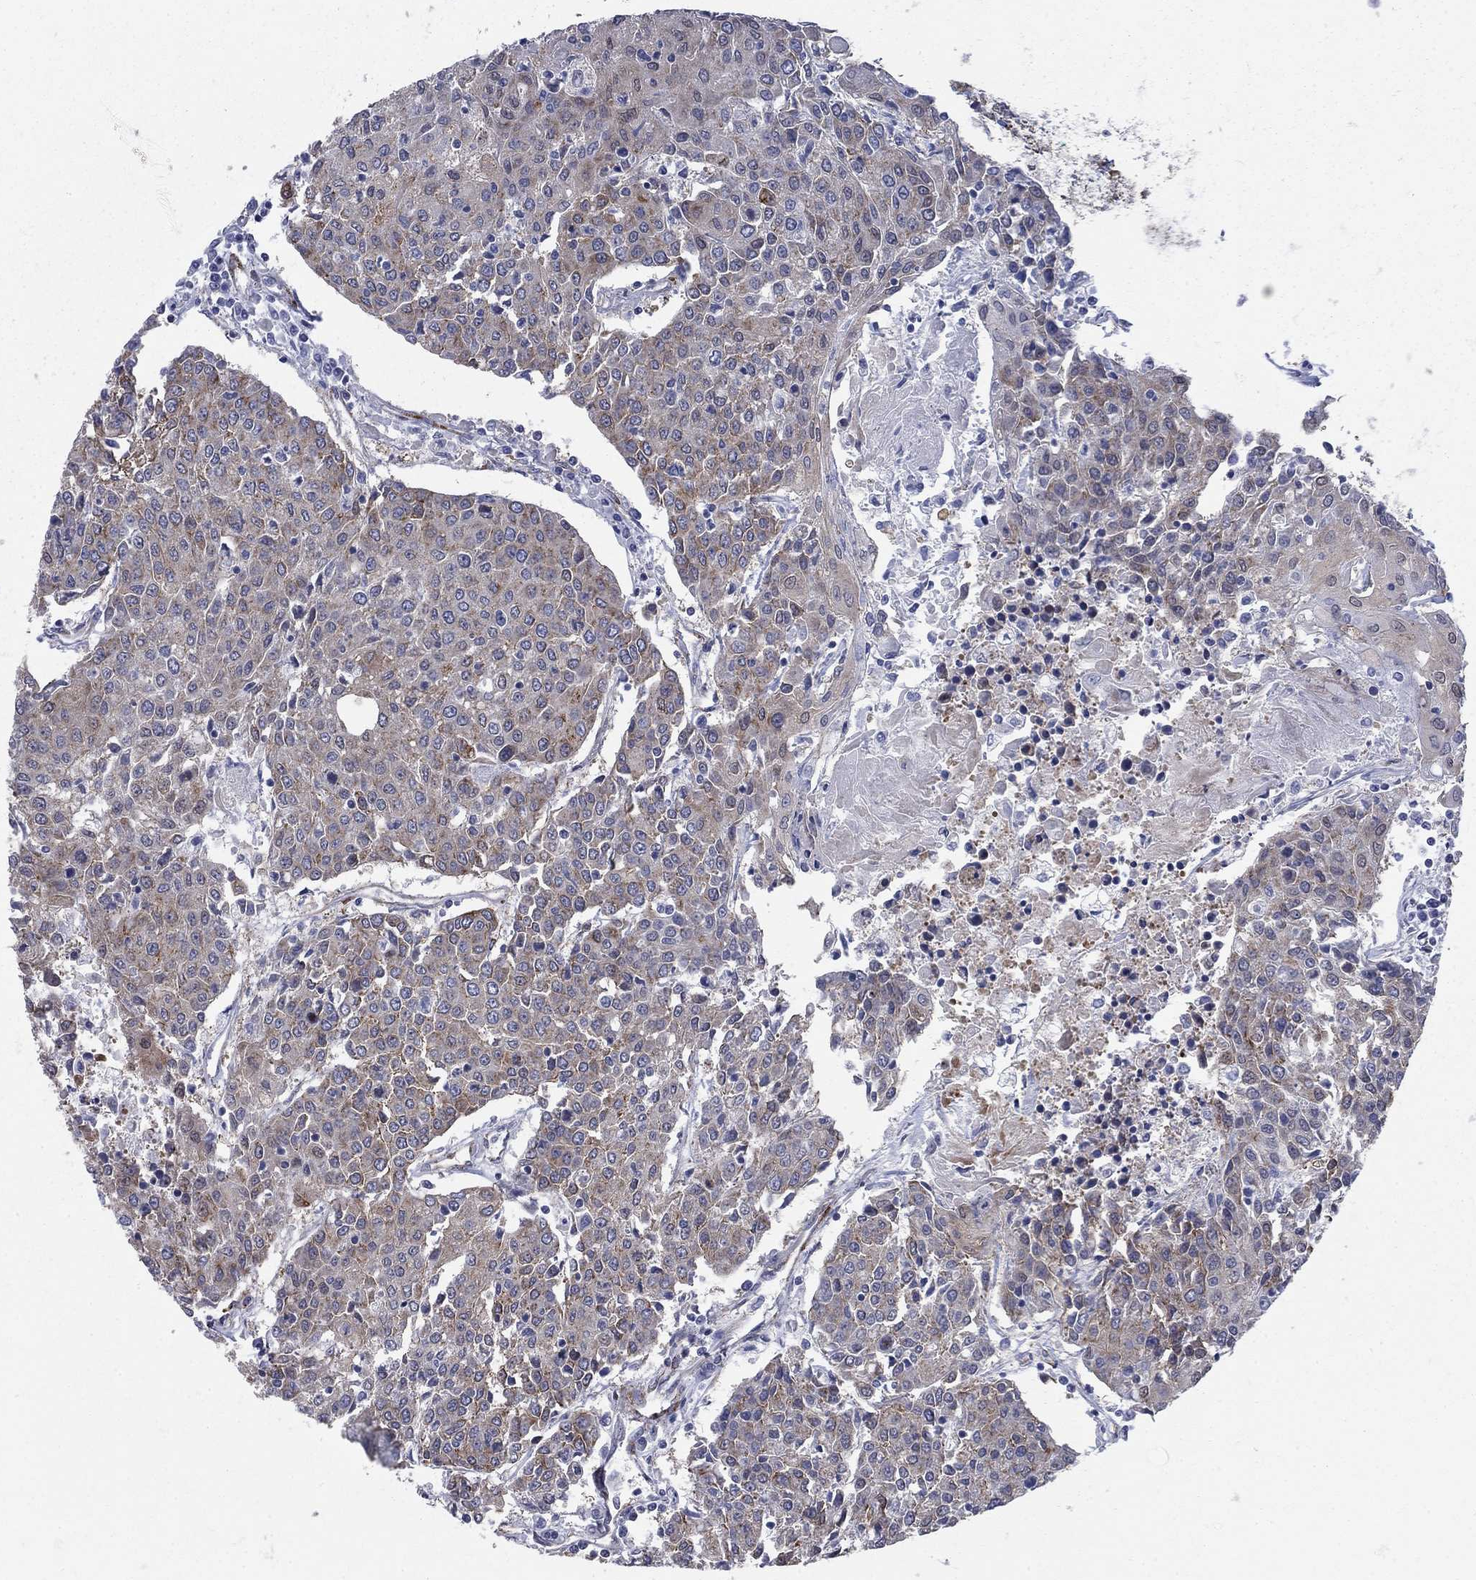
{"staining": {"intensity": "weak", "quantity": "25%-75%", "location": "cytoplasmic/membranous"}, "tissue": "urothelial cancer", "cell_type": "Tumor cells", "image_type": "cancer", "snomed": [{"axis": "morphology", "description": "Urothelial carcinoma, High grade"}, {"axis": "topography", "description": "Urinary bladder"}], "caption": "This is a micrograph of immunohistochemistry (IHC) staining of urothelial cancer, which shows weak staining in the cytoplasmic/membranous of tumor cells.", "gene": "SEPTIN8", "patient": {"sex": "female", "age": 85}}